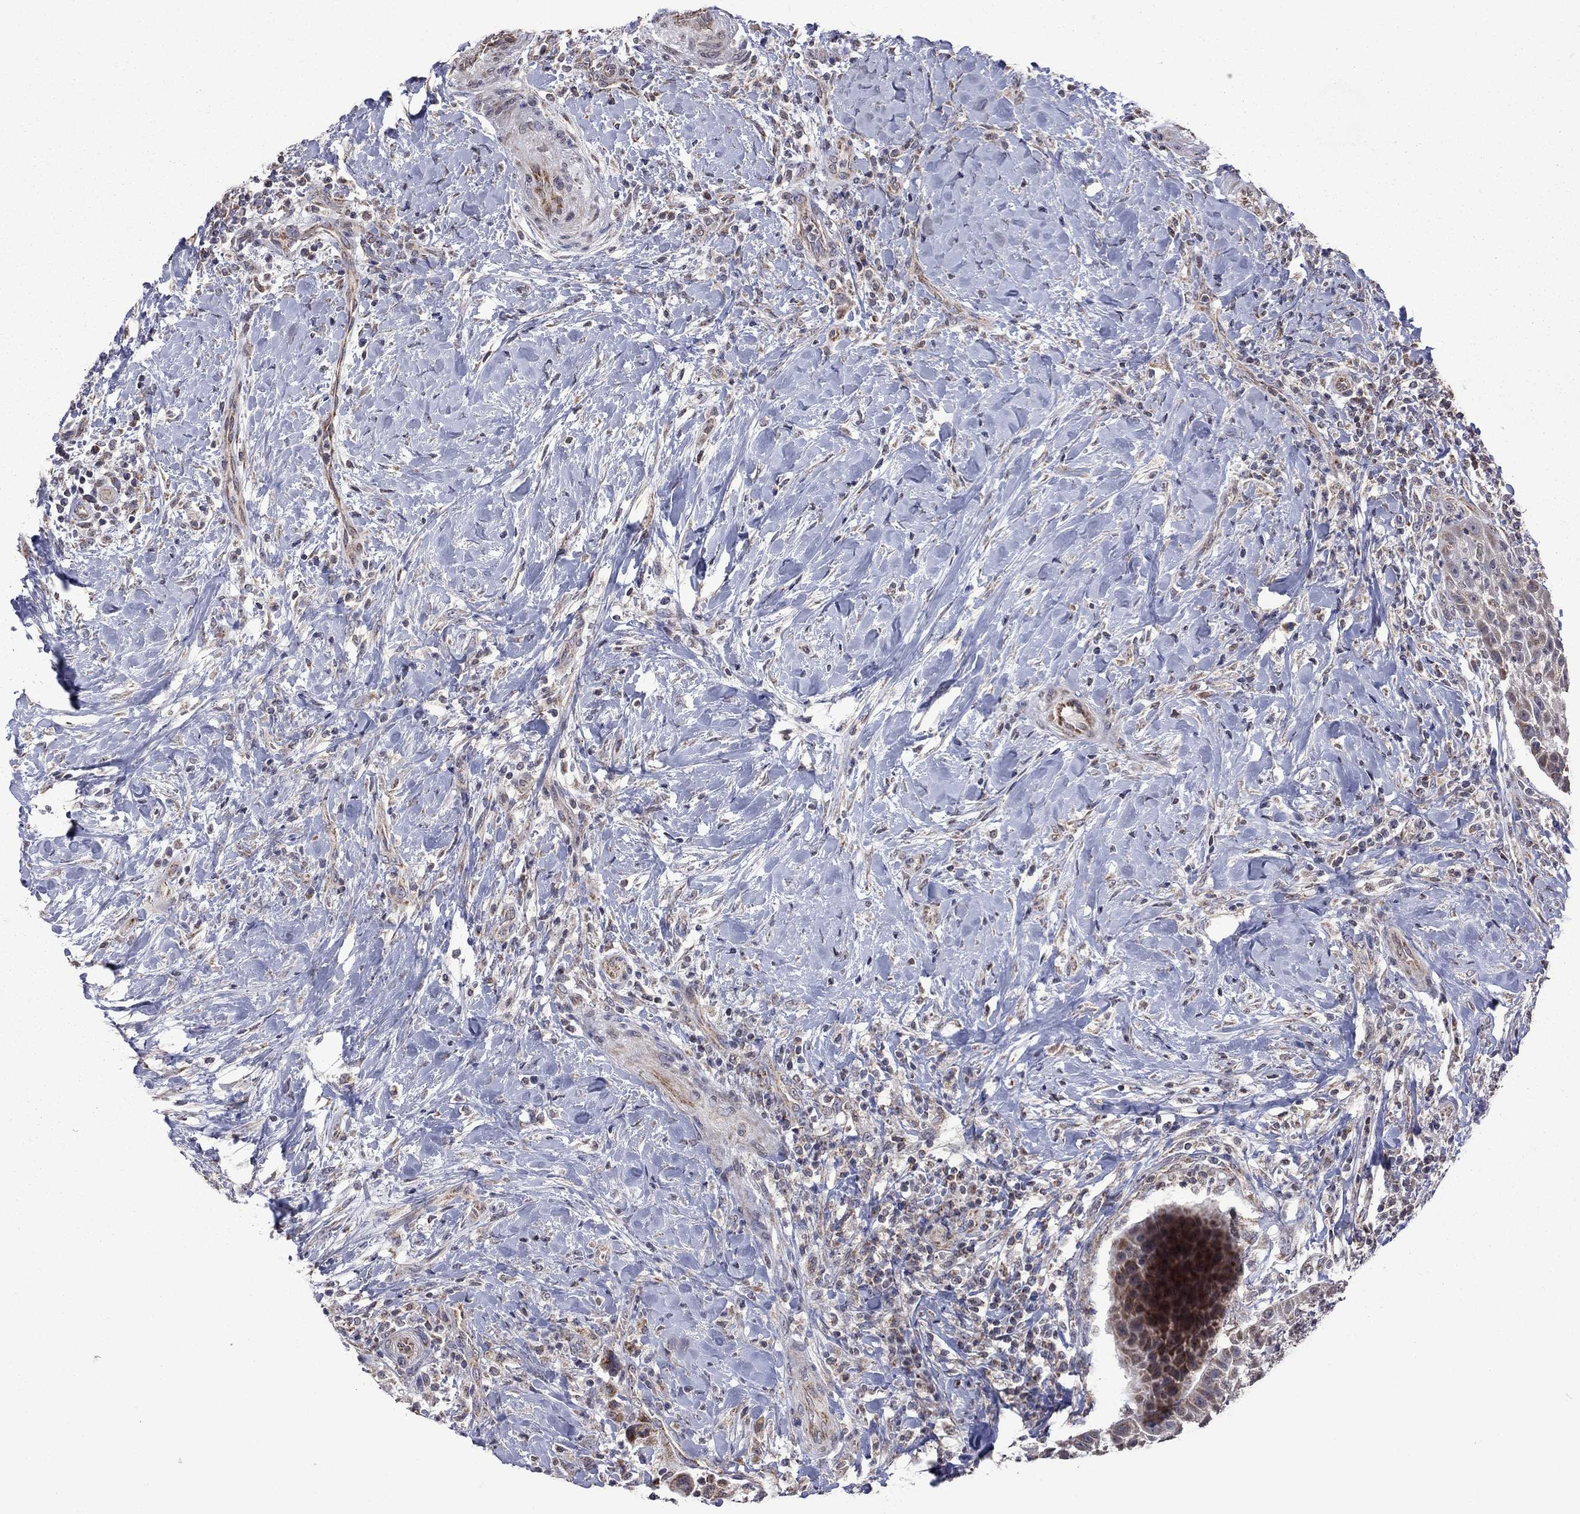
{"staining": {"intensity": "strong", "quantity": "25%-75%", "location": "cytoplasmic/membranous"}, "tissue": "head and neck cancer", "cell_type": "Tumor cells", "image_type": "cancer", "snomed": [{"axis": "morphology", "description": "Squamous cell carcinoma, NOS"}, {"axis": "topography", "description": "Head-Neck"}], "caption": "This is an image of immunohistochemistry staining of squamous cell carcinoma (head and neck), which shows strong staining in the cytoplasmic/membranous of tumor cells.", "gene": "NDUFB1", "patient": {"sex": "male", "age": 69}}